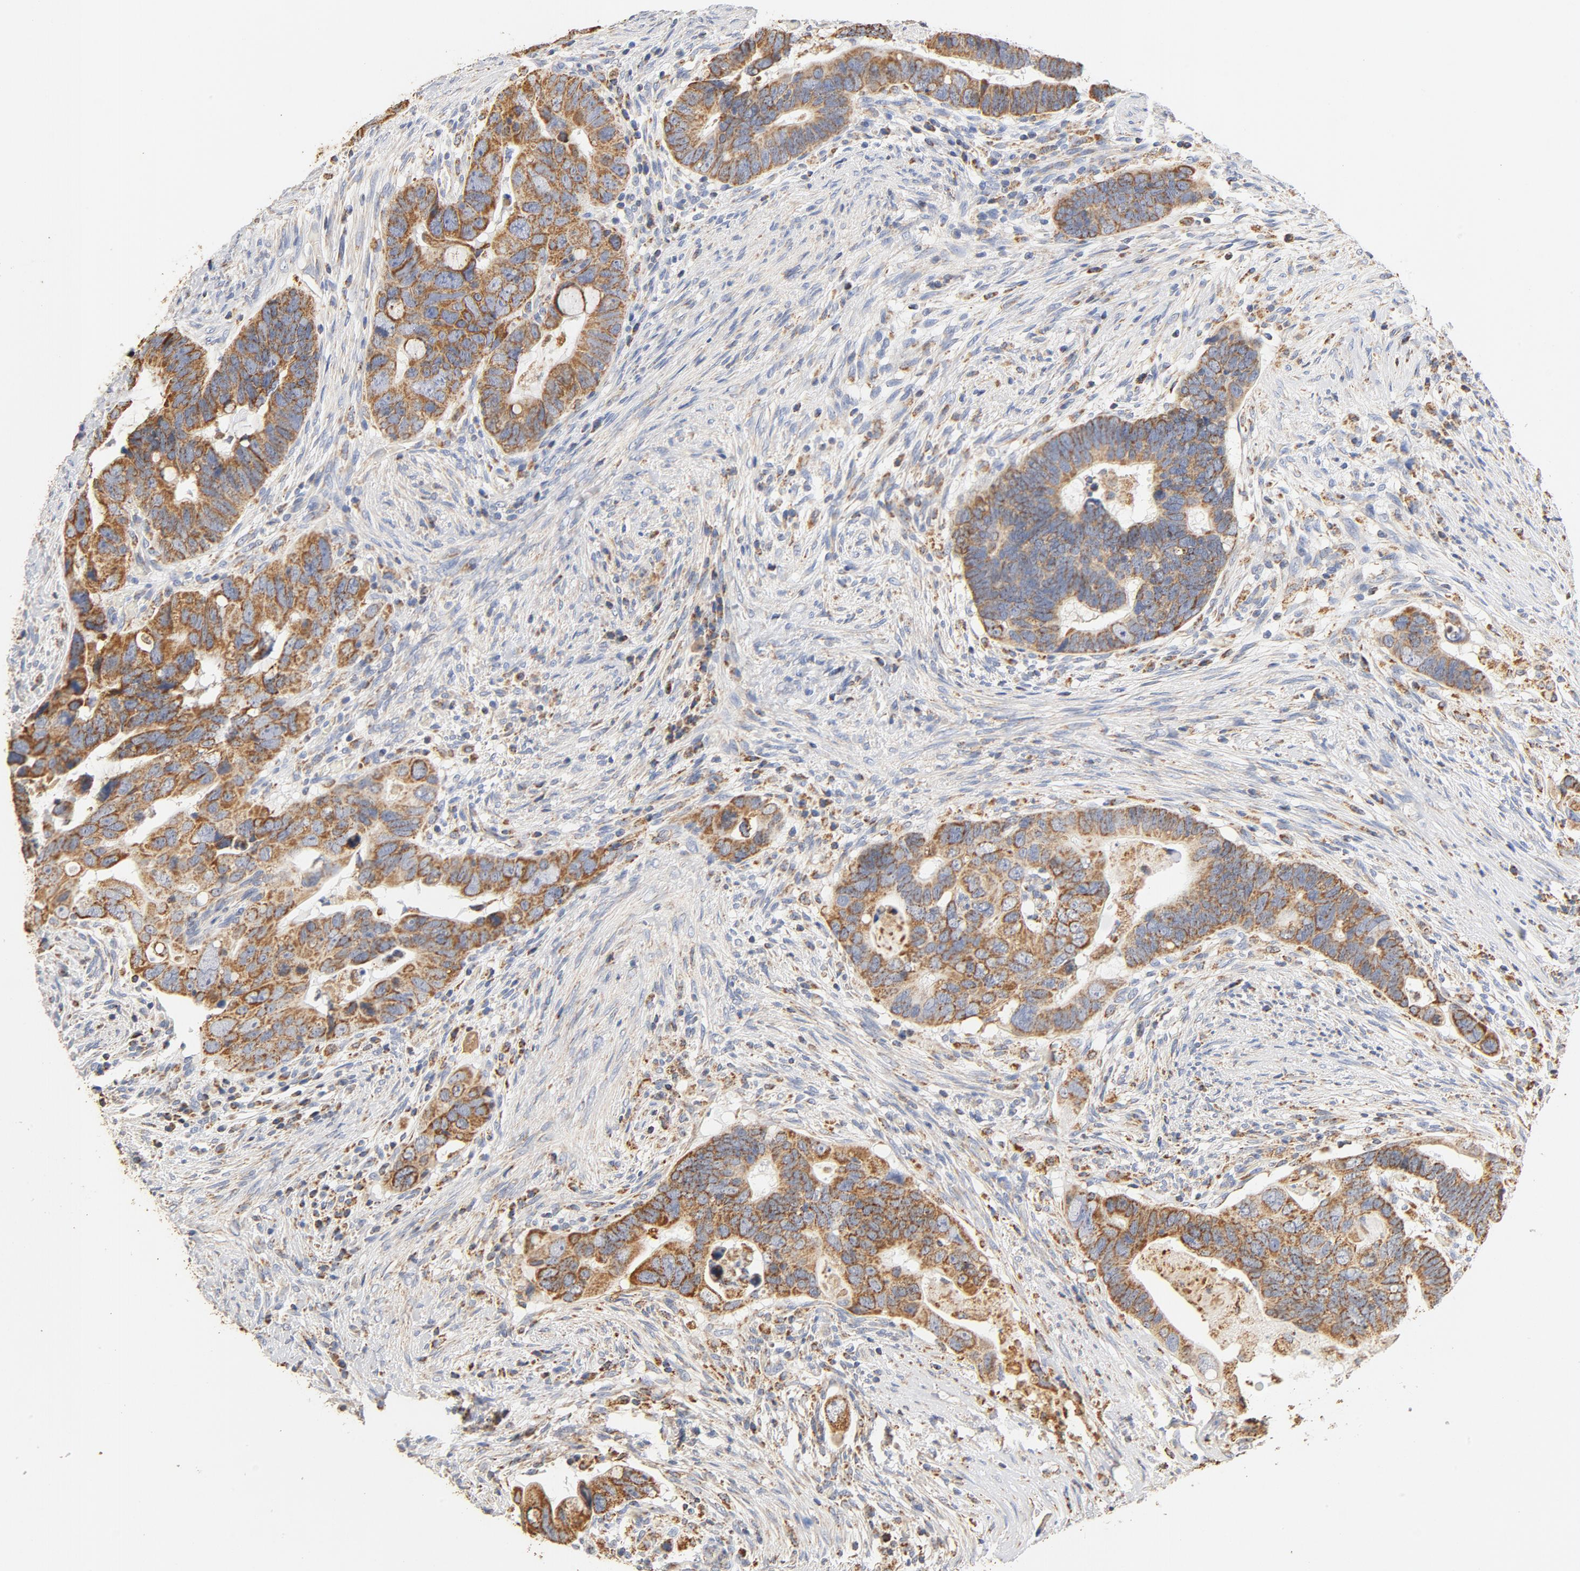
{"staining": {"intensity": "moderate", "quantity": ">75%", "location": "cytoplasmic/membranous"}, "tissue": "colorectal cancer", "cell_type": "Tumor cells", "image_type": "cancer", "snomed": [{"axis": "morphology", "description": "Adenocarcinoma, NOS"}, {"axis": "topography", "description": "Rectum"}], "caption": "Colorectal cancer (adenocarcinoma) stained with IHC exhibits moderate cytoplasmic/membranous positivity in approximately >75% of tumor cells.", "gene": "COX4I1", "patient": {"sex": "male", "age": 53}}